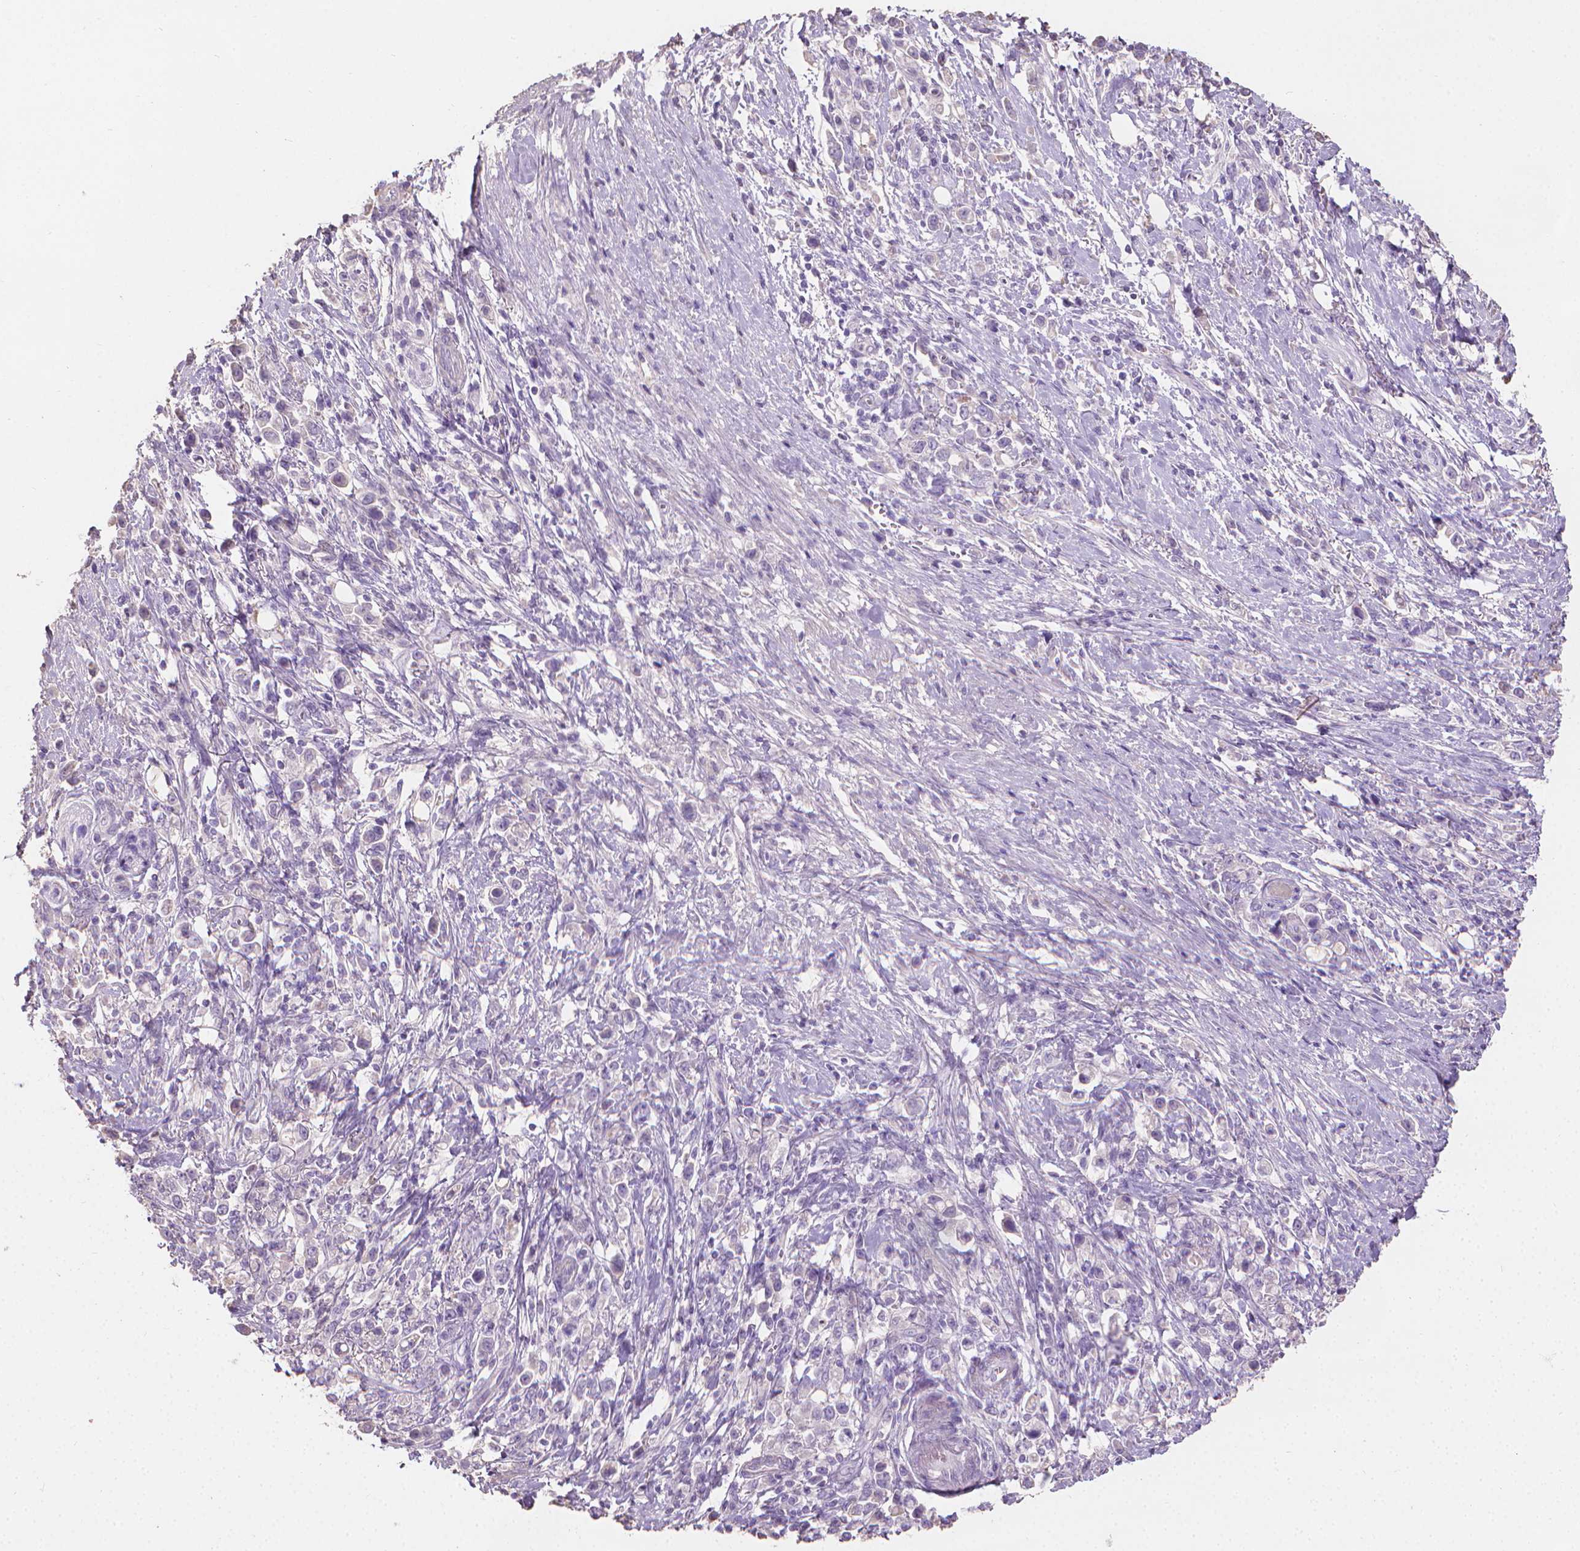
{"staining": {"intensity": "negative", "quantity": "none", "location": "none"}, "tissue": "stomach cancer", "cell_type": "Tumor cells", "image_type": "cancer", "snomed": [{"axis": "morphology", "description": "Adenocarcinoma, NOS"}, {"axis": "topography", "description": "Stomach"}], "caption": "A high-resolution micrograph shows immunohistochemistry (IHC) staining of adenocarcinoma (stomach), which shows no significant staining in tumor cells. (Immunohistochemistry (ihc), brightfield microscopy, high magnification).", "gene": "CABCOCO1", "patient": {"sex": "male", "age": 63}}